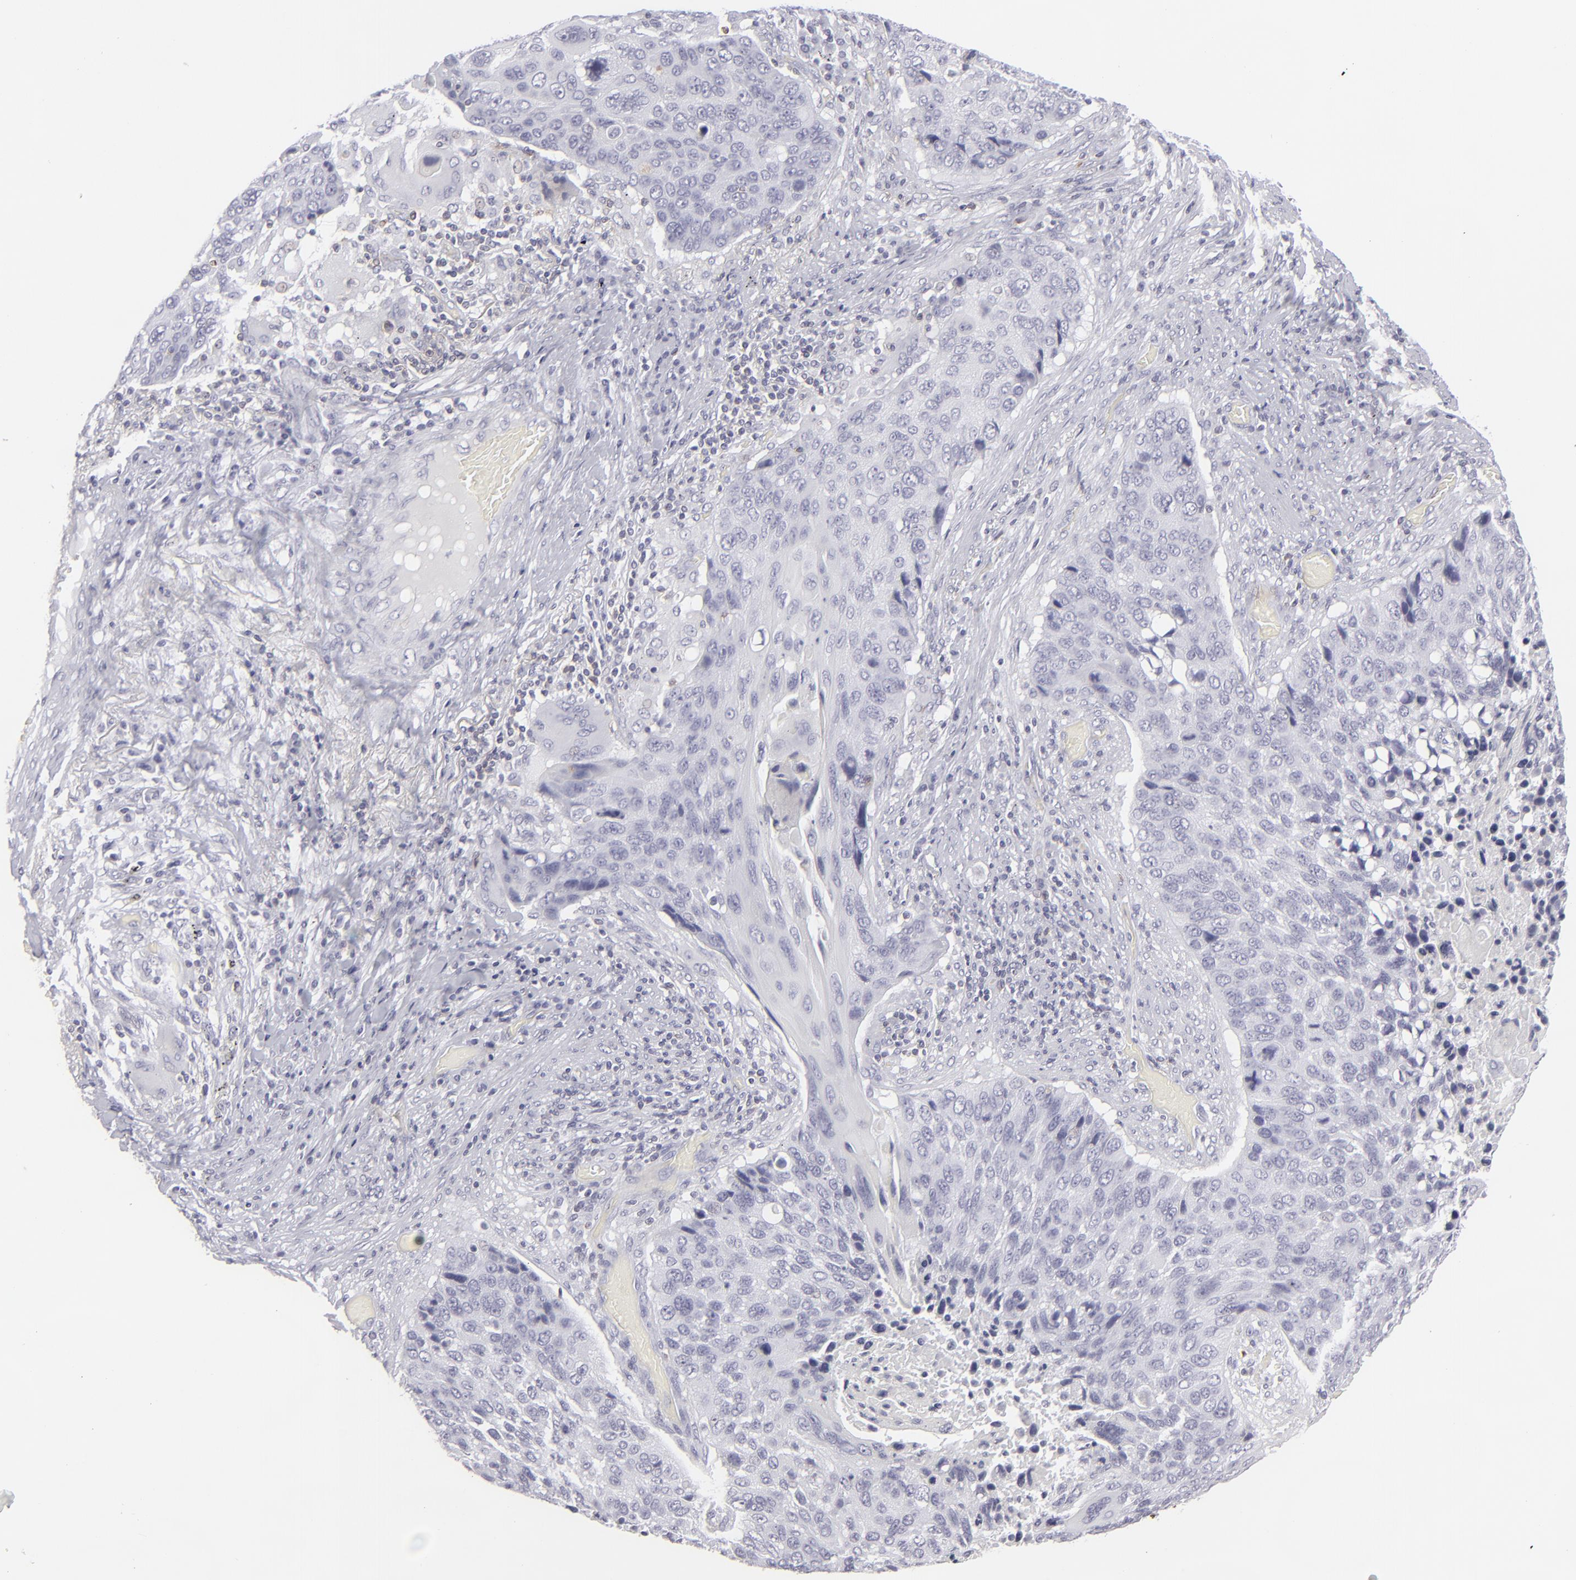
{"staining": {"intensity": "negative", "quantity": "none", "location": "none"}, "tissue": "lung cancer", "cell_type": "Tumor cells", "image_type": "cancer", "snomed": [{"axis": "morphology", "description": "Squamous cell carcinoma, NOS"}, {"axis": "topography", "description": "Lung"}], "caption": "Squamous cell carcinoma (lung) was stained to show a protein in brown. There is no significant expression in tumor cells.", "gene": "CD7", "patient": {"sex": "male", "age": 68}}